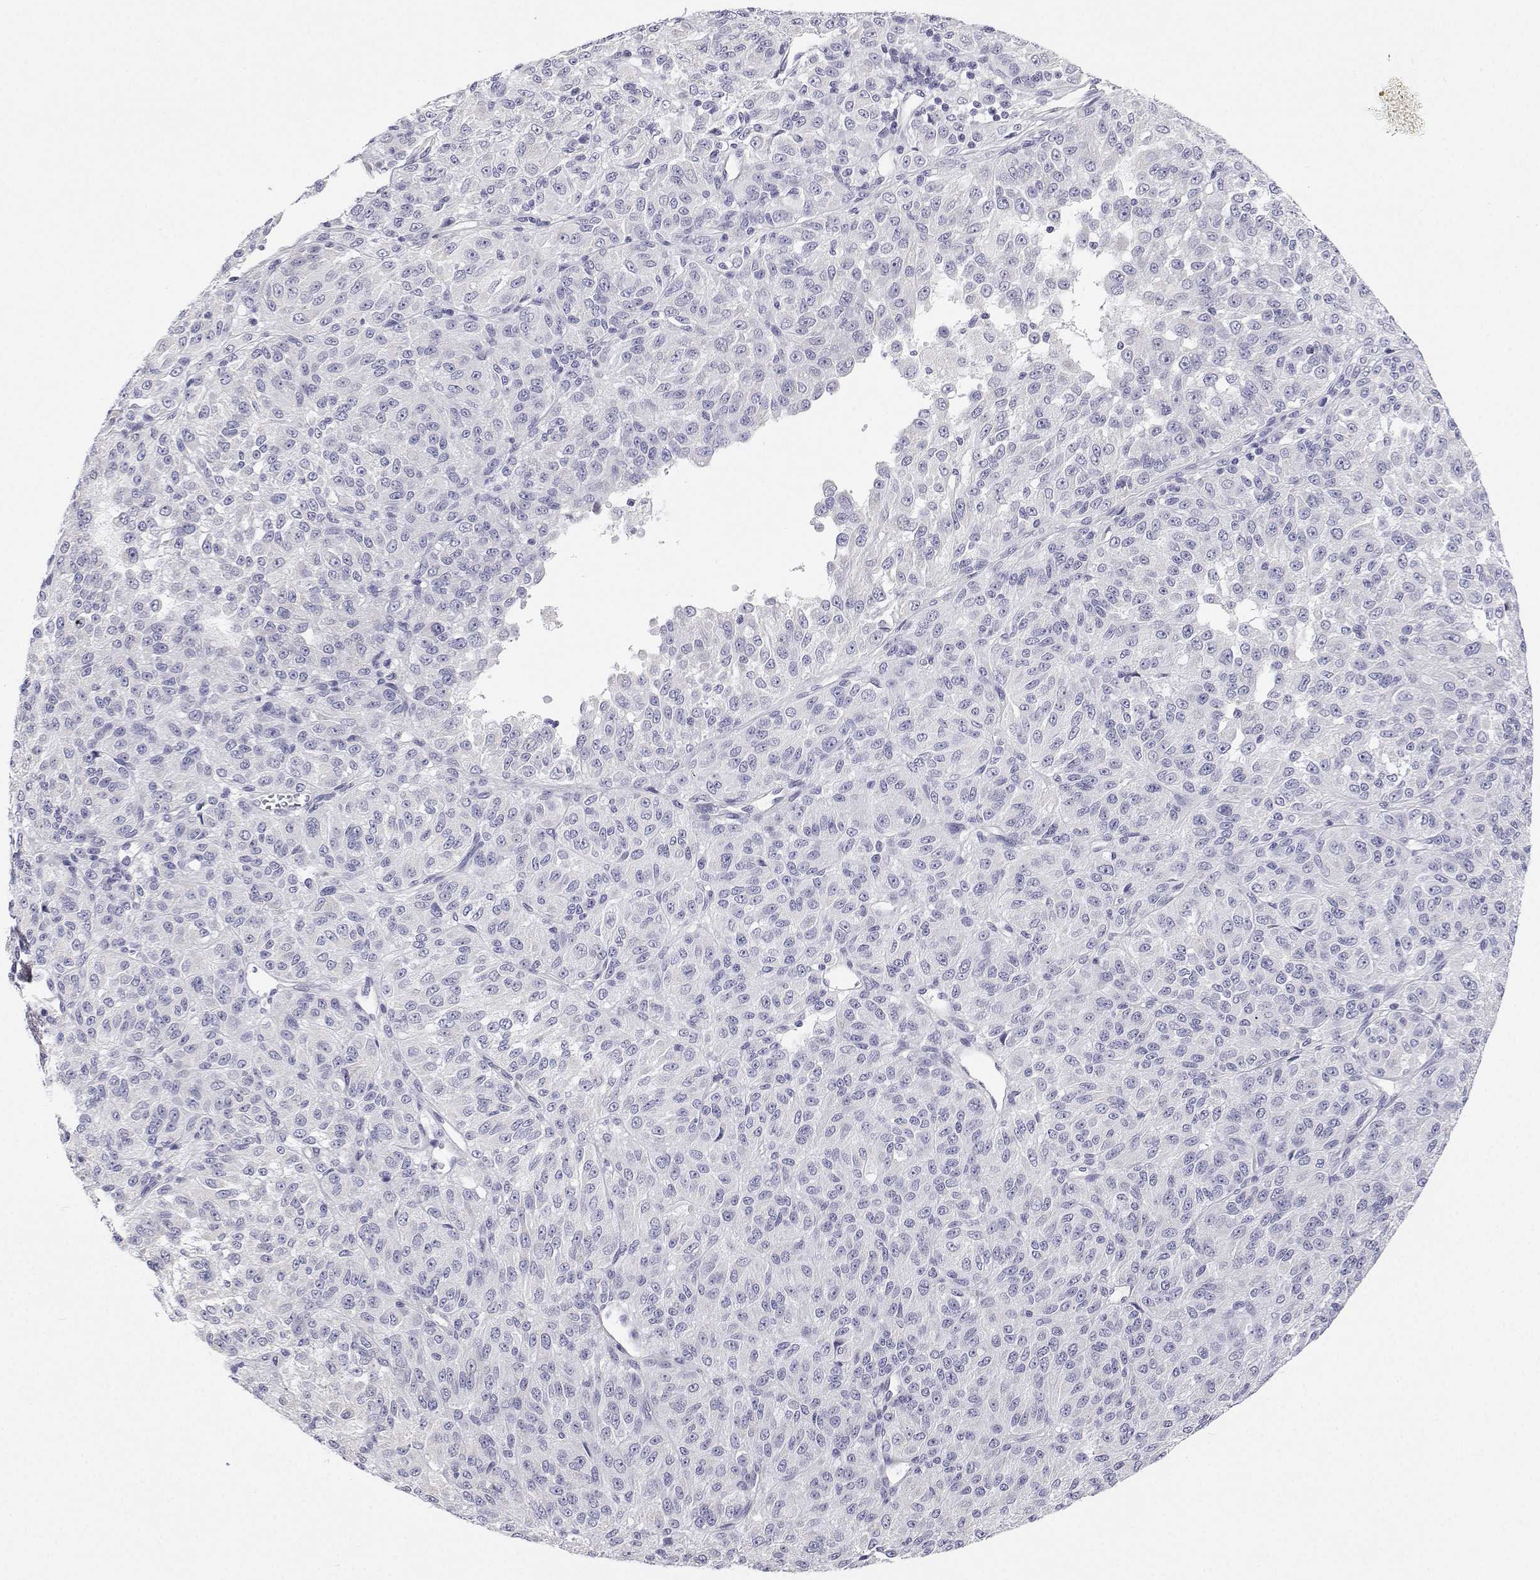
{"staining": {"intensity": "negative", "quantity": "none", "location": "none"}, "tissue": "melanoma", "cell_type": "Tumor cells", "image_type": "cancer", "snomed": [{"axis": "morphology", "description": "Malignant melanoma, Metastatic site"}, {"axis": "topography", "description": "Brain"}], "caption": "Immunohistochemistry (IHC) photomicrograph of malignant melanoma (metastatic site) stained for a protein (brown), which exhibits no expression in tumor cells.", "gene": "ANKRD65", "patient": {"sex": "female", "age": 56}}